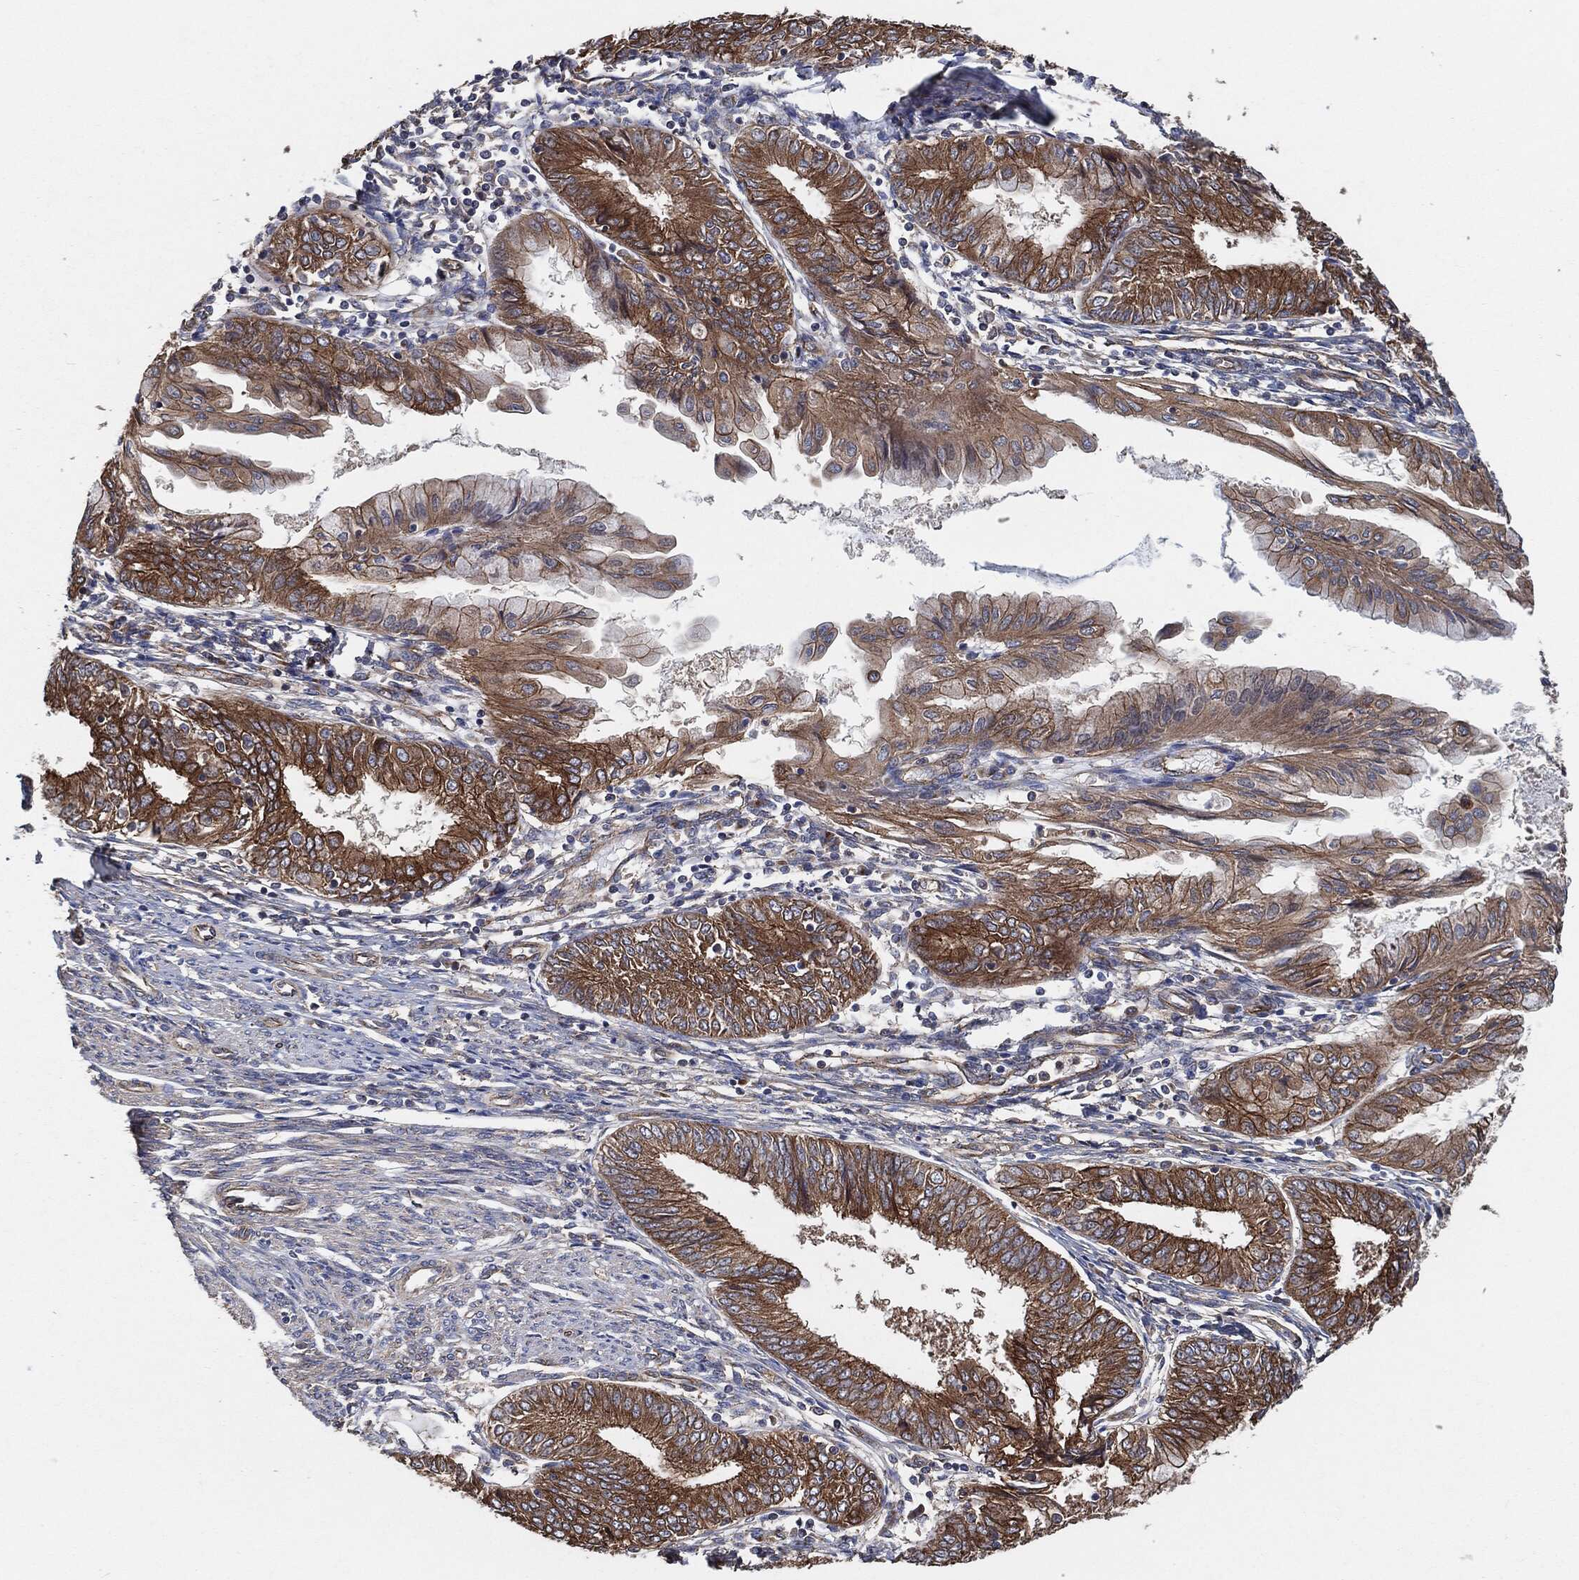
{"staining": {"intensity": "strong", "quantity": "25%-75%", "location": "cytoplasmic/membranous"}, "tissue": "endometrial cancer", "cell_type": "Tumor cells", "image_type": "cancer", "snomed": [{"axis": "morphology", "description": "Adenocarcinoma, NOS"}, {"axis": "topography", "description": "Endometrium"}], "caption": "Endometrial cancer was stained to show a protein in brown. There is high levels of strong cytoplasmic/membranous staining in about 25%-75% of tumor cells. (brown staining indicates protein expression, while blue staining denotes nuclei).", "gene": "CTNNA1", "patient": {"sex": "female", "age": 68}}